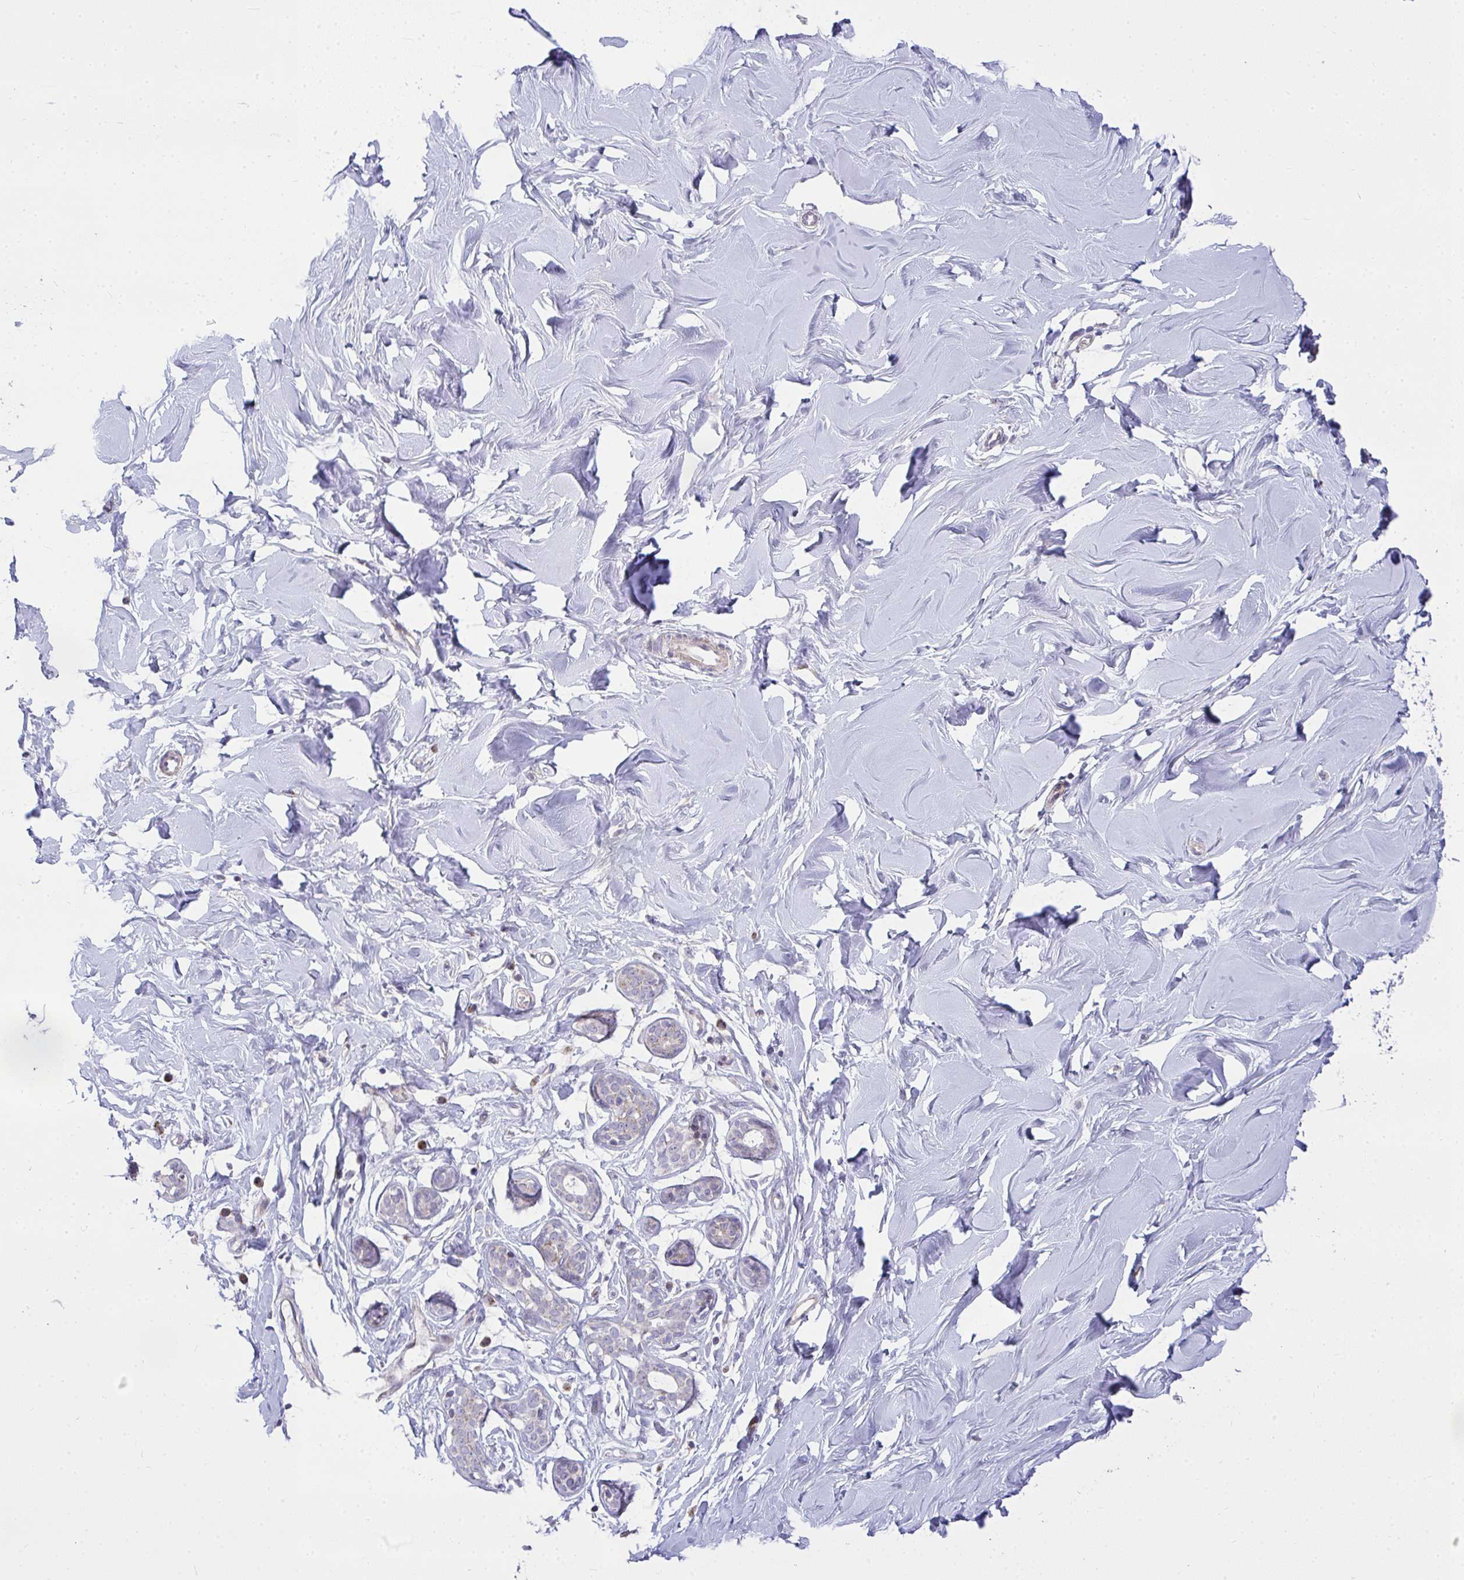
{"staining": {"intensity": "negative", "quantity": "none", "location": "none"}, "tissue": "breast", "cell_type": "Adipocytes", "image_type": "normal", "snomed": [{"axis": "morphology", "description": "Normal tissue, NOS"}, {"axis": "topography", "description": "Breast"}], "caption": "This is a image of IHC staining of unremarkable breast, which shows no staining in adipocytes.", "gene": "SRRM4", "patient": {"sex": "female", "age": 27}}